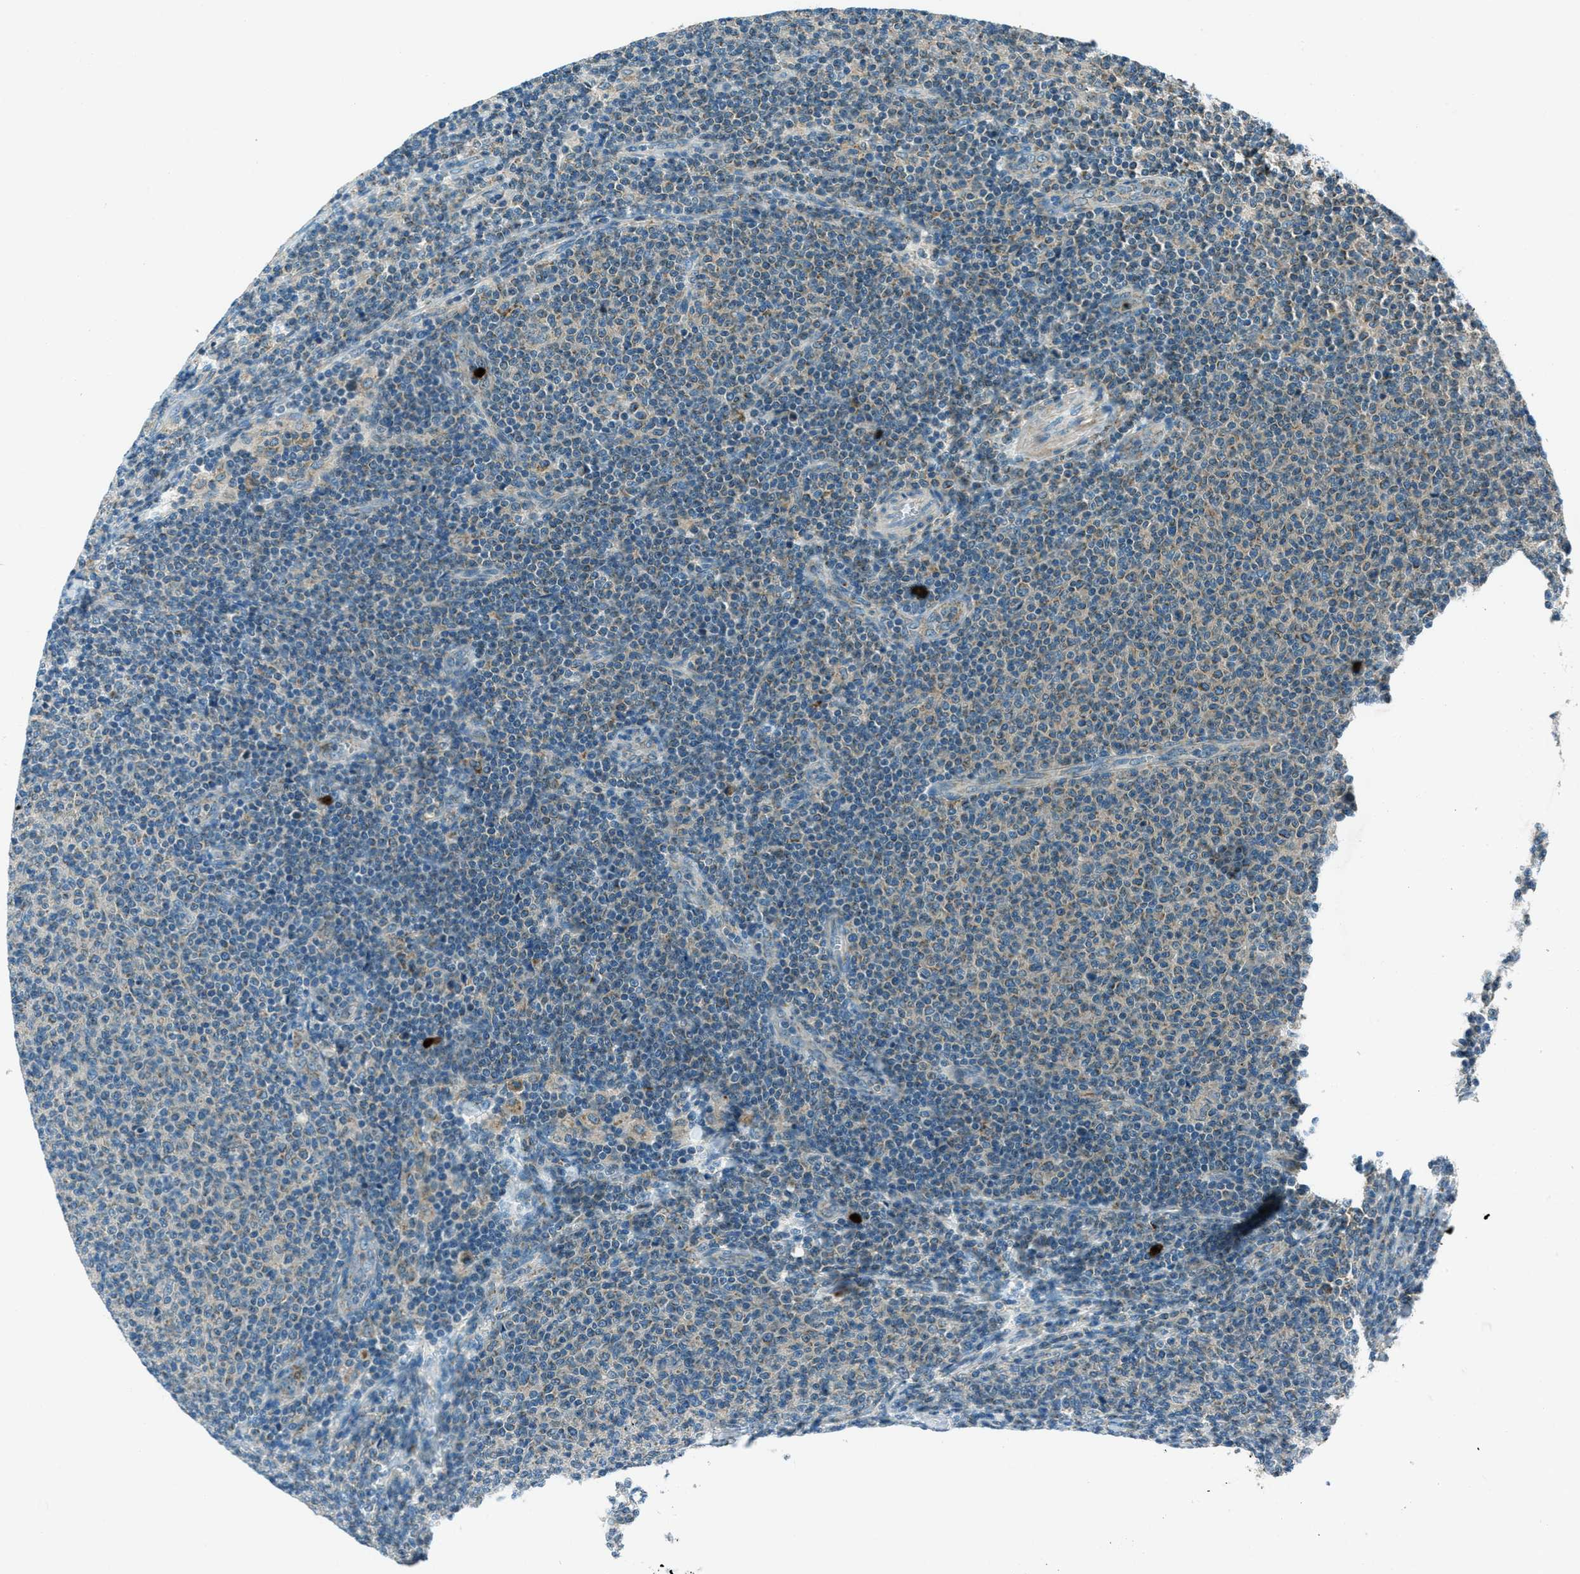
{"staining": {"intensity": "negative", "quantity": "none", "location": "none"}, "tissue": "lymphoma", "cell_type": "Tumor cells", "image_type": "cancer", "snomed": [{"axis": "morphology", "description": "Malignant lymphoma, non-Hodgkin's type, Low grade"}, {"axis": "topography", "description": "Lymph node"}], "caption": "Immunohistochemical staining of lymphoma shows no significant positivity in tumor cells. Brightfield microscopy of immunohistochemistry stained with DAB (3,3'-diaminobenzidine) (brown) and hematoxylin (blue), captured at high magnification.", "gene": "FAR1", "patient": {"sex": "male", "age": 66}}